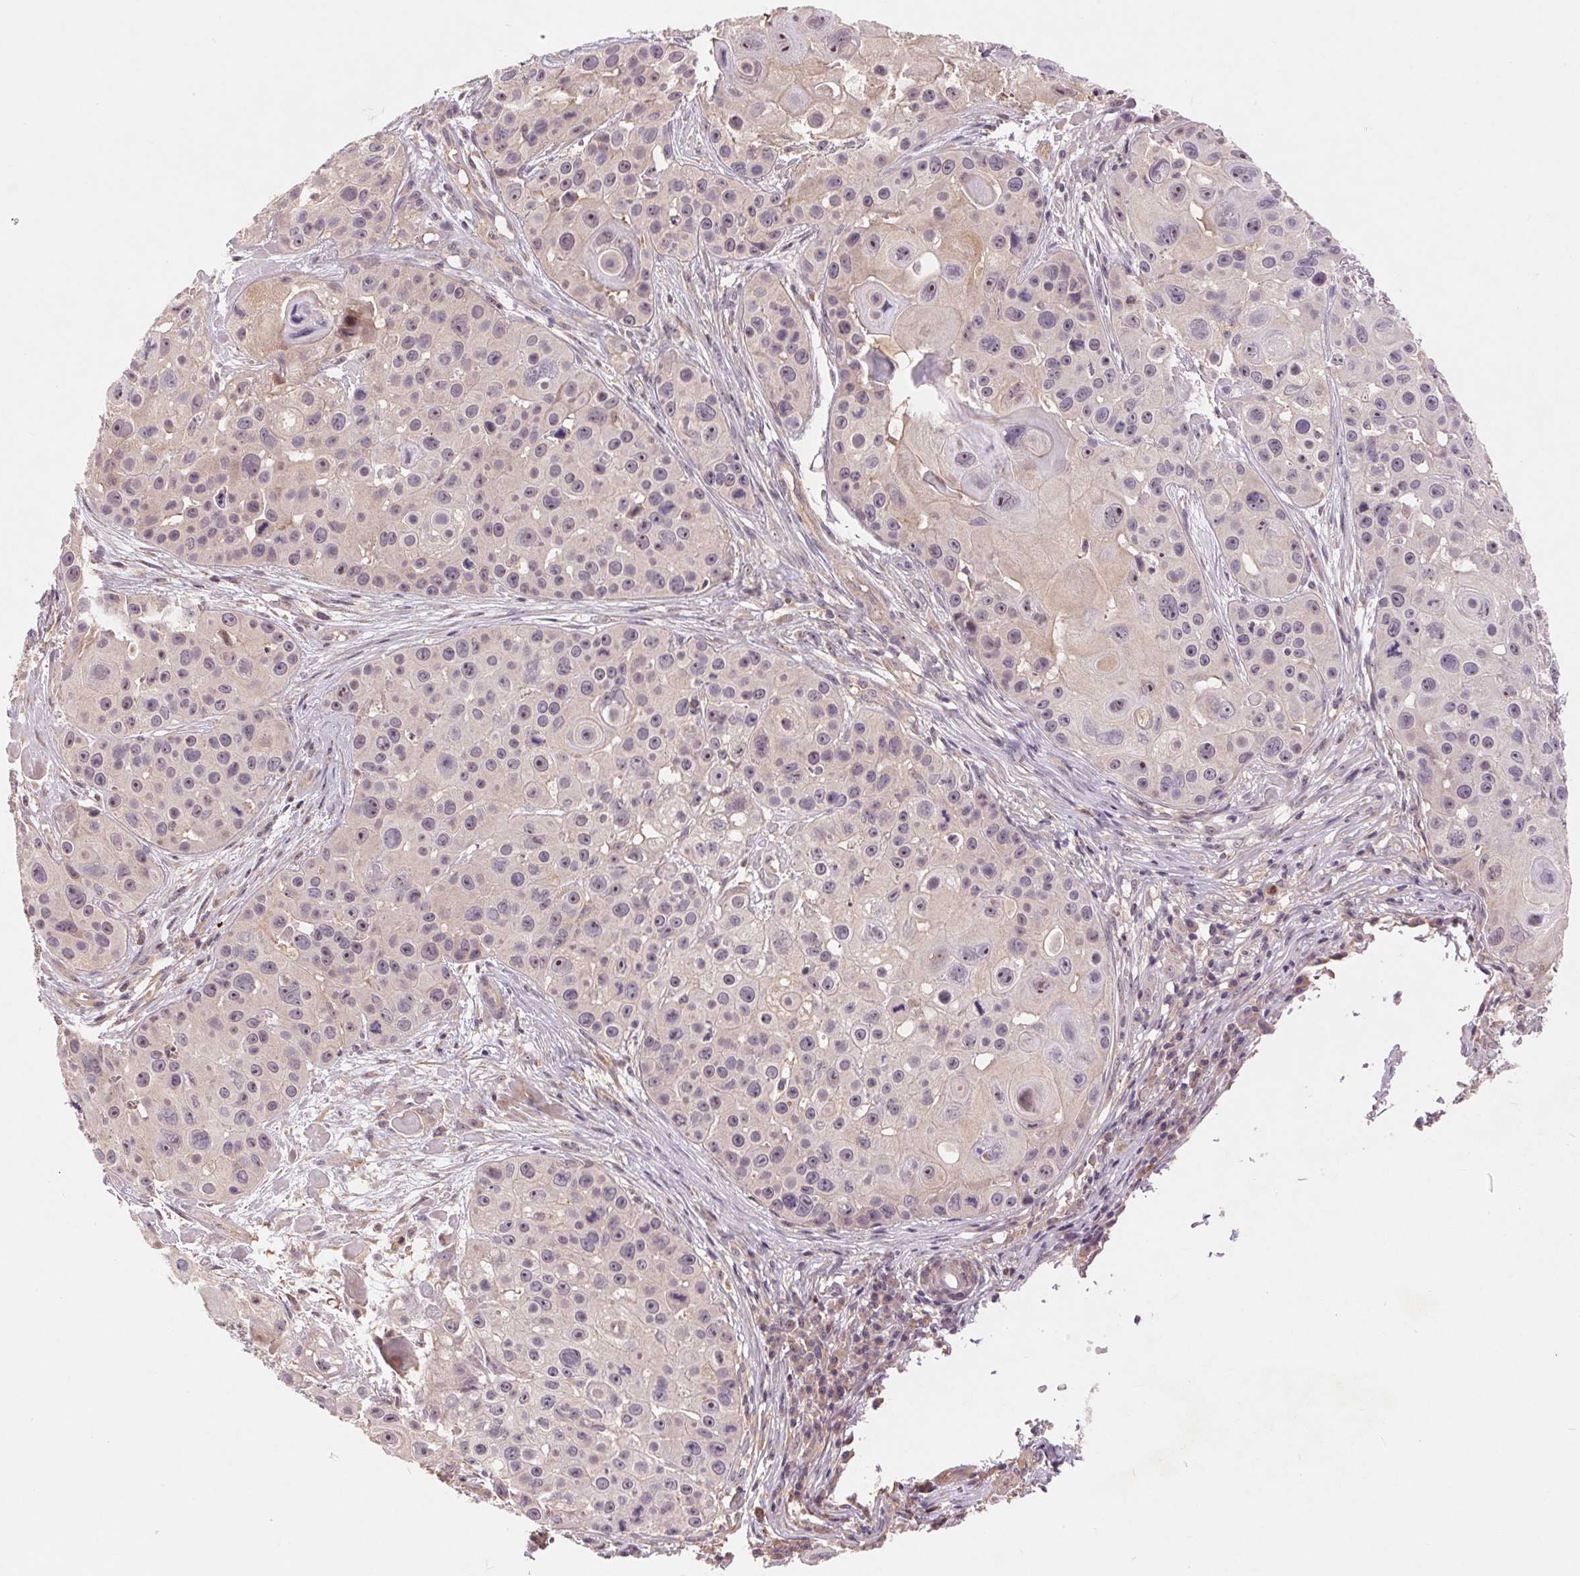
{"staining": {"intensity": "moderate", "quantity": "<25%", "location": "nuclear"}, "tissue": "skin cancer", "cell_type": "Tumor cells", "image_type": "cancer", "snomed": [{"axis": "morphology", "description": "Squamous cell carcinoma, NOS"}, {"axis": "topography", "description": "Skin"}], "caption": "This is a micrograph of IHC staining of skin cancer, which shows moderate expression in the nuclear of tumor cells.", "gene": "RANBP3L", "patient": {"sex": "male", "age": 92}}